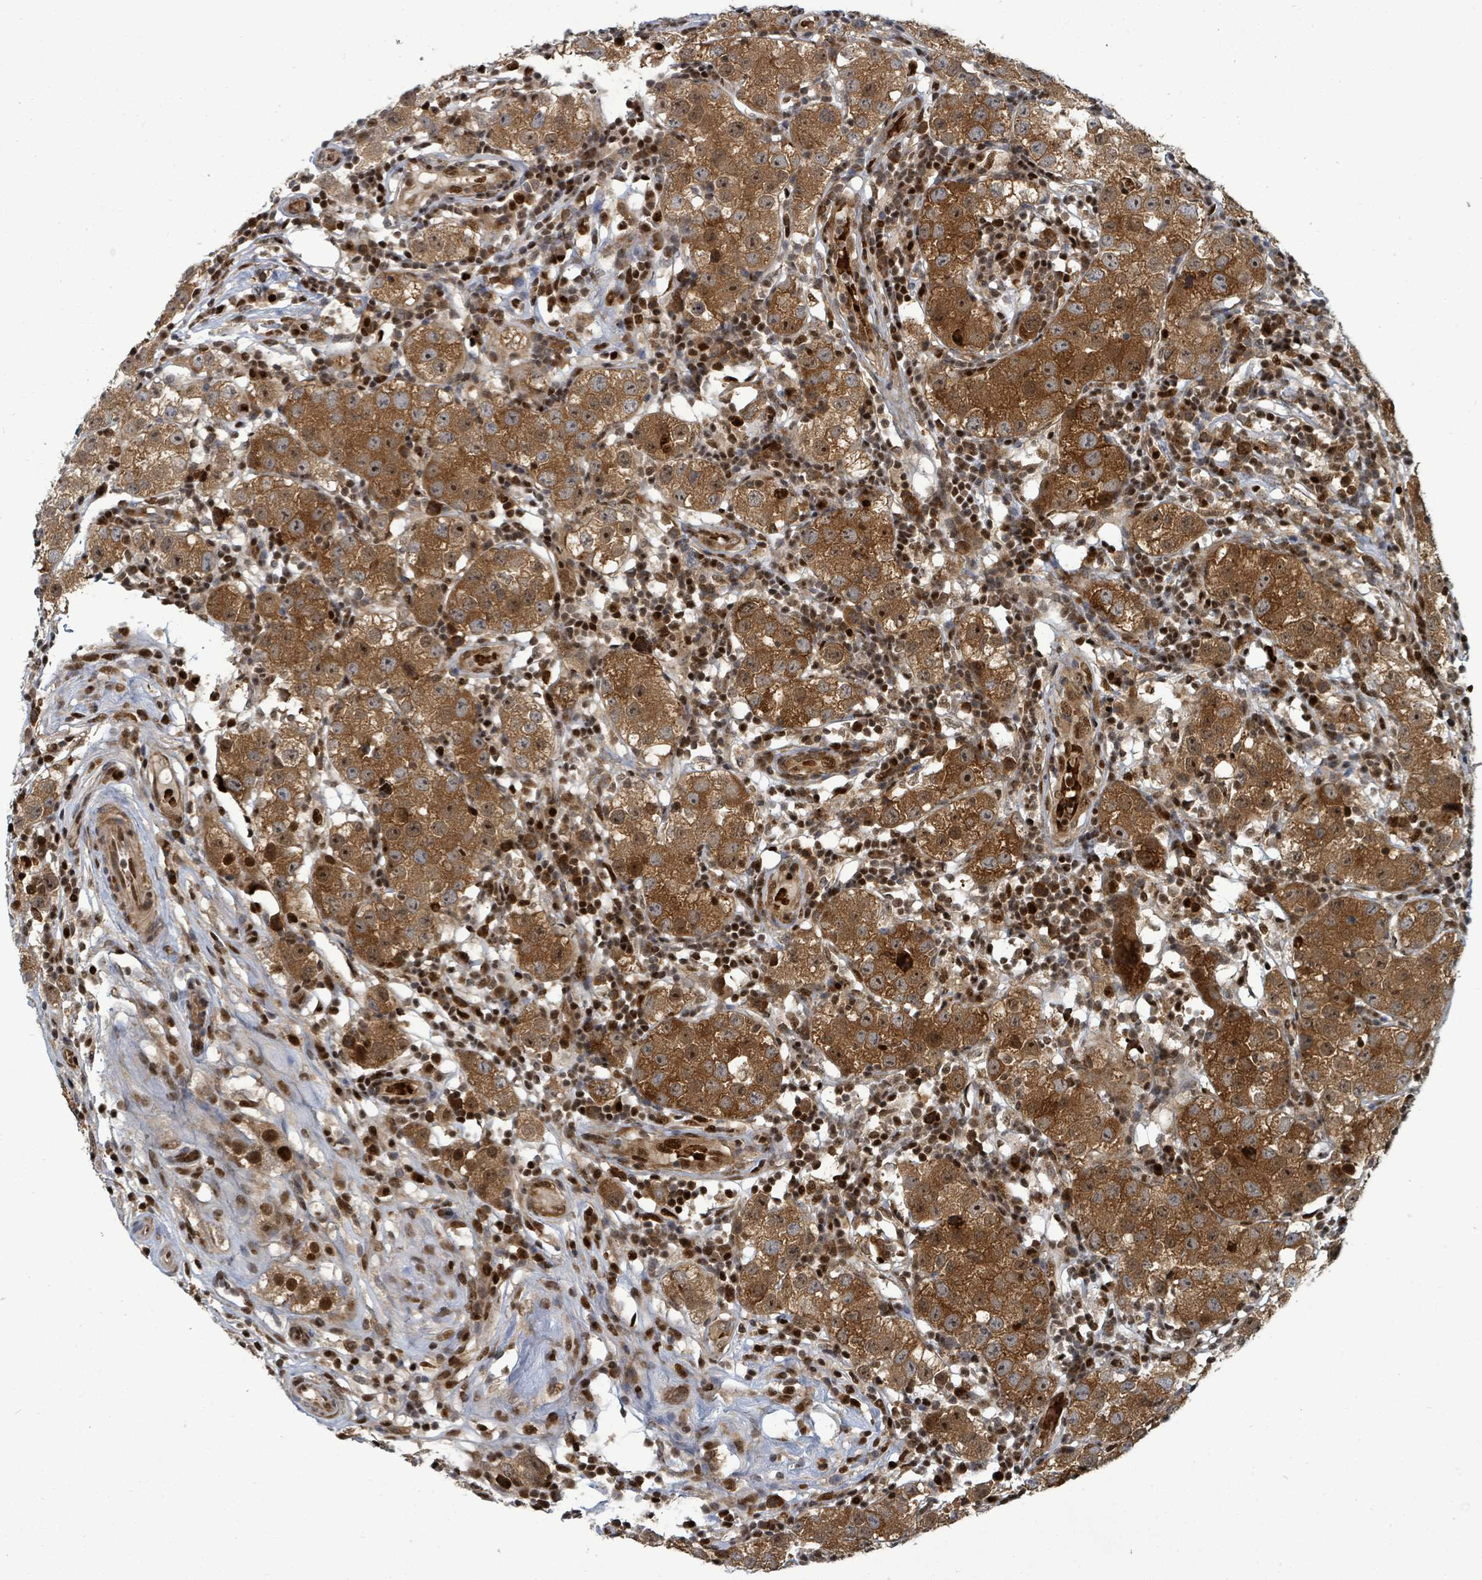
{"staining": {"intensity": "strong", "quantity": ">75%", "location": "cytoplasmic/membranous"}, "tissue": "testis cancer", "cell_type": "Tumor cells", "image_type": "cancer", "snomed": [{"axis": "morphology", "description": "Seminoma, NOS"}, {"axis": "topography", "description": "Testis"}], "caption": "Protein expression by immunohistochemistry (IHC) exhibits strong cytoplasmic/membranous positivity in about >75% of tumor cells in testis cancer.", "gene": "TRDMT1", "patient": {"sex": "male", "age": 34}}